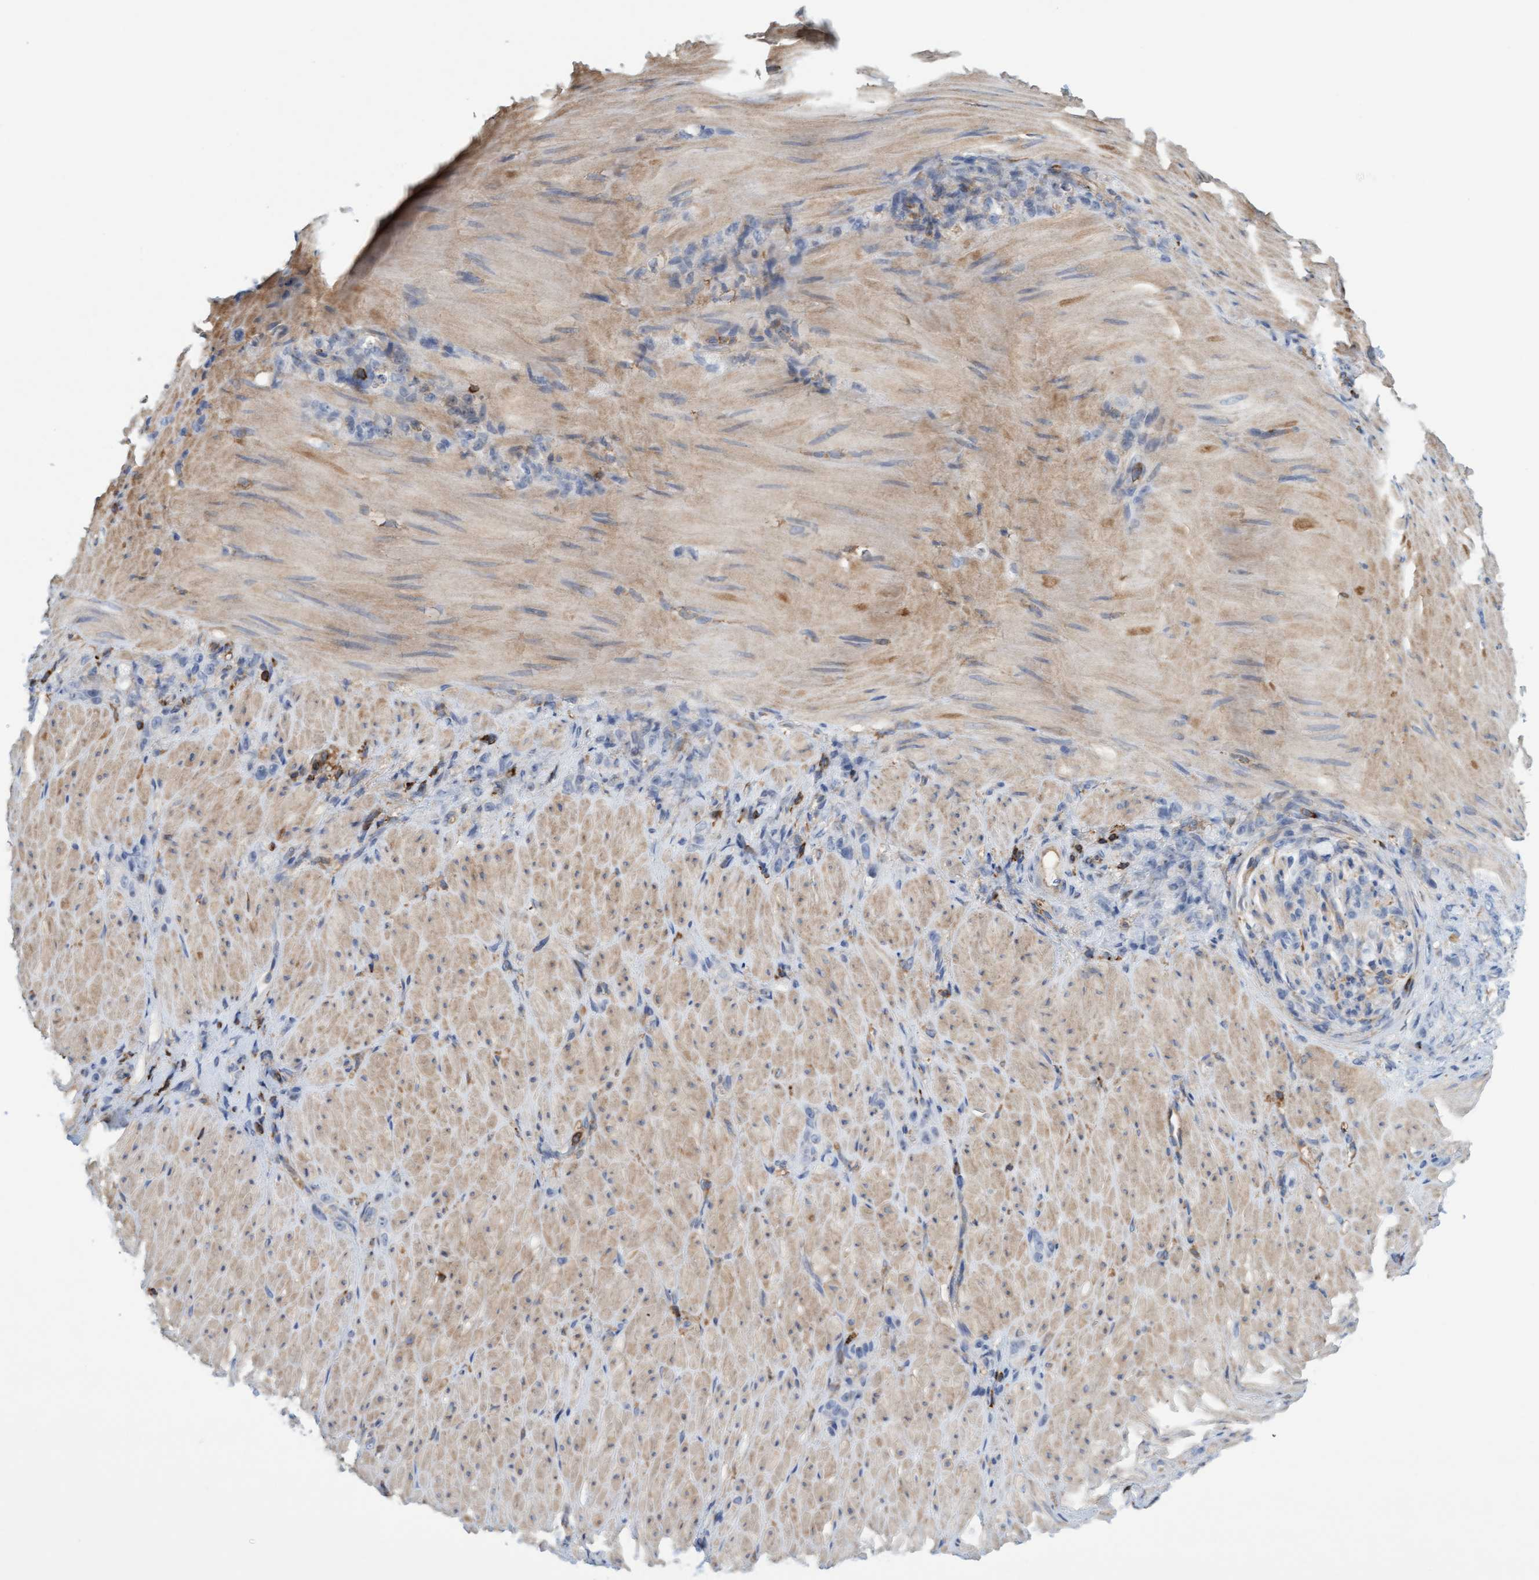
{"staining": {"intensity": "moderate", "quantity": "<25%", "location": "cytoplasmic/membranous"}, "tissue": "stomach cancer", "cell_type": "Tumor cells", "image_type": "cancer", "snomed": [{"axis": "morphology", "description": "Normal tissue, NOS"}, {"axis": "morphology", "description": "Adenocarcinoma, NOS"}, {"axis": "topography", "description": "Stomach"}], "caption": "Tumor cells display low levels of moderate cytoplasmic/membranous staining in about <25% of cells in stomach cancer (adenocarcinoma).", "gene": "FNBP1", "patient": {"sex": "male", "age": 82}}